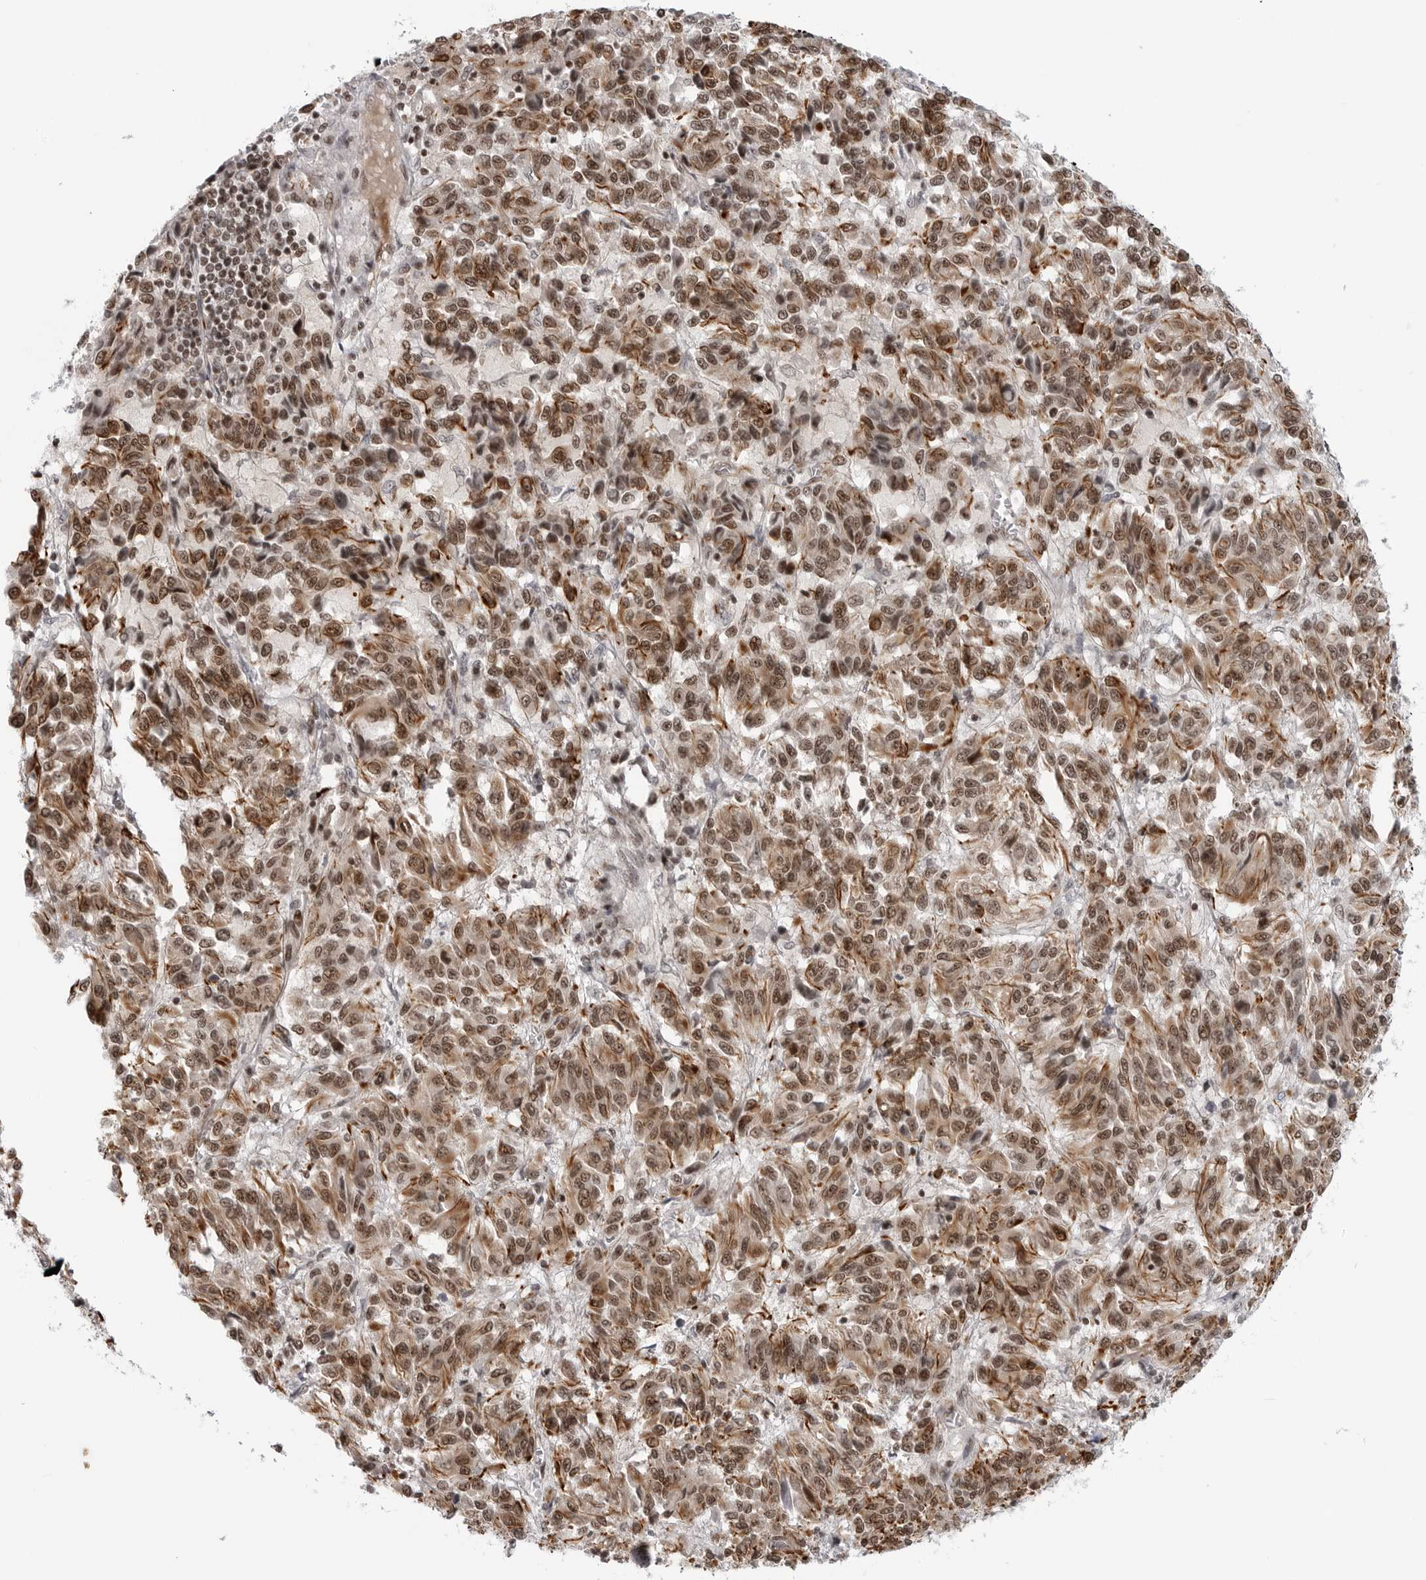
{"staining": {"intensity": "moderate", "quantity": ">75%", "location": "cytoplasmic/membranous,nuclear"}, "tissue": "melanoma", "cell_type": "Tumor cells", "image_type": "cancer", "snomed": [{"axis": "morphology", "description": "Malignant melanoma, Metastatic site"}, {"axis": "topography", "description": "Lung"}], "caption": "Tumor cells exhibit medium levels of moderate cytoplasmic/membranous and nuclear staining in about >75% of cells in melanoma.", "gene": "TRIM66", "patient": {"sex": "male", "age": 64}}